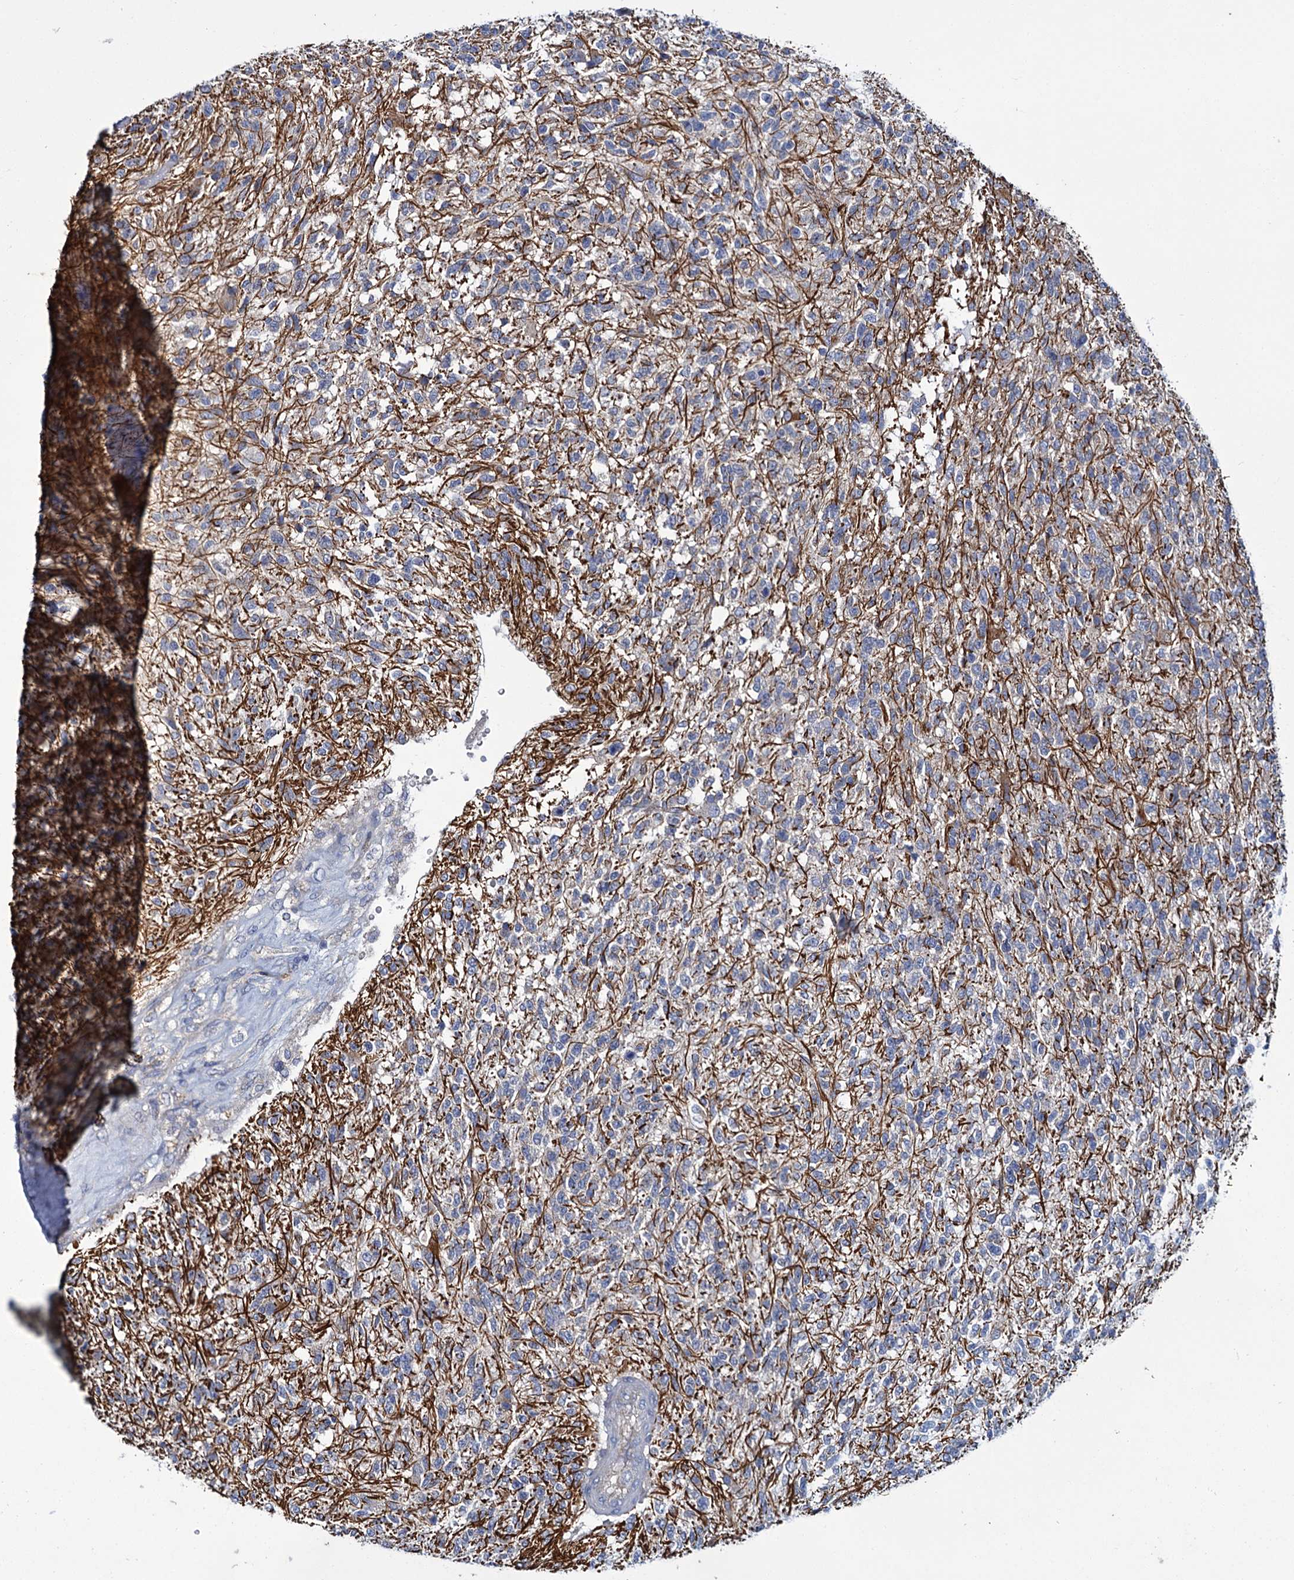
{"staining": {"intensity": "negative", "quantity": "none", "location": "none"}, "tissue": "glioma", "cell_type": "Tumor cells", "image_type": "cancer", "snomed": [{"axis": "morphology", "description": "Glioma, malignant, High grade"}, {"axis": "topography", "description": "Brain"}], "caption": "There is no significant staining in tumor cells of glioma.", "gene": "CEP295", "patient": {"sex": "male", "age": 56}}